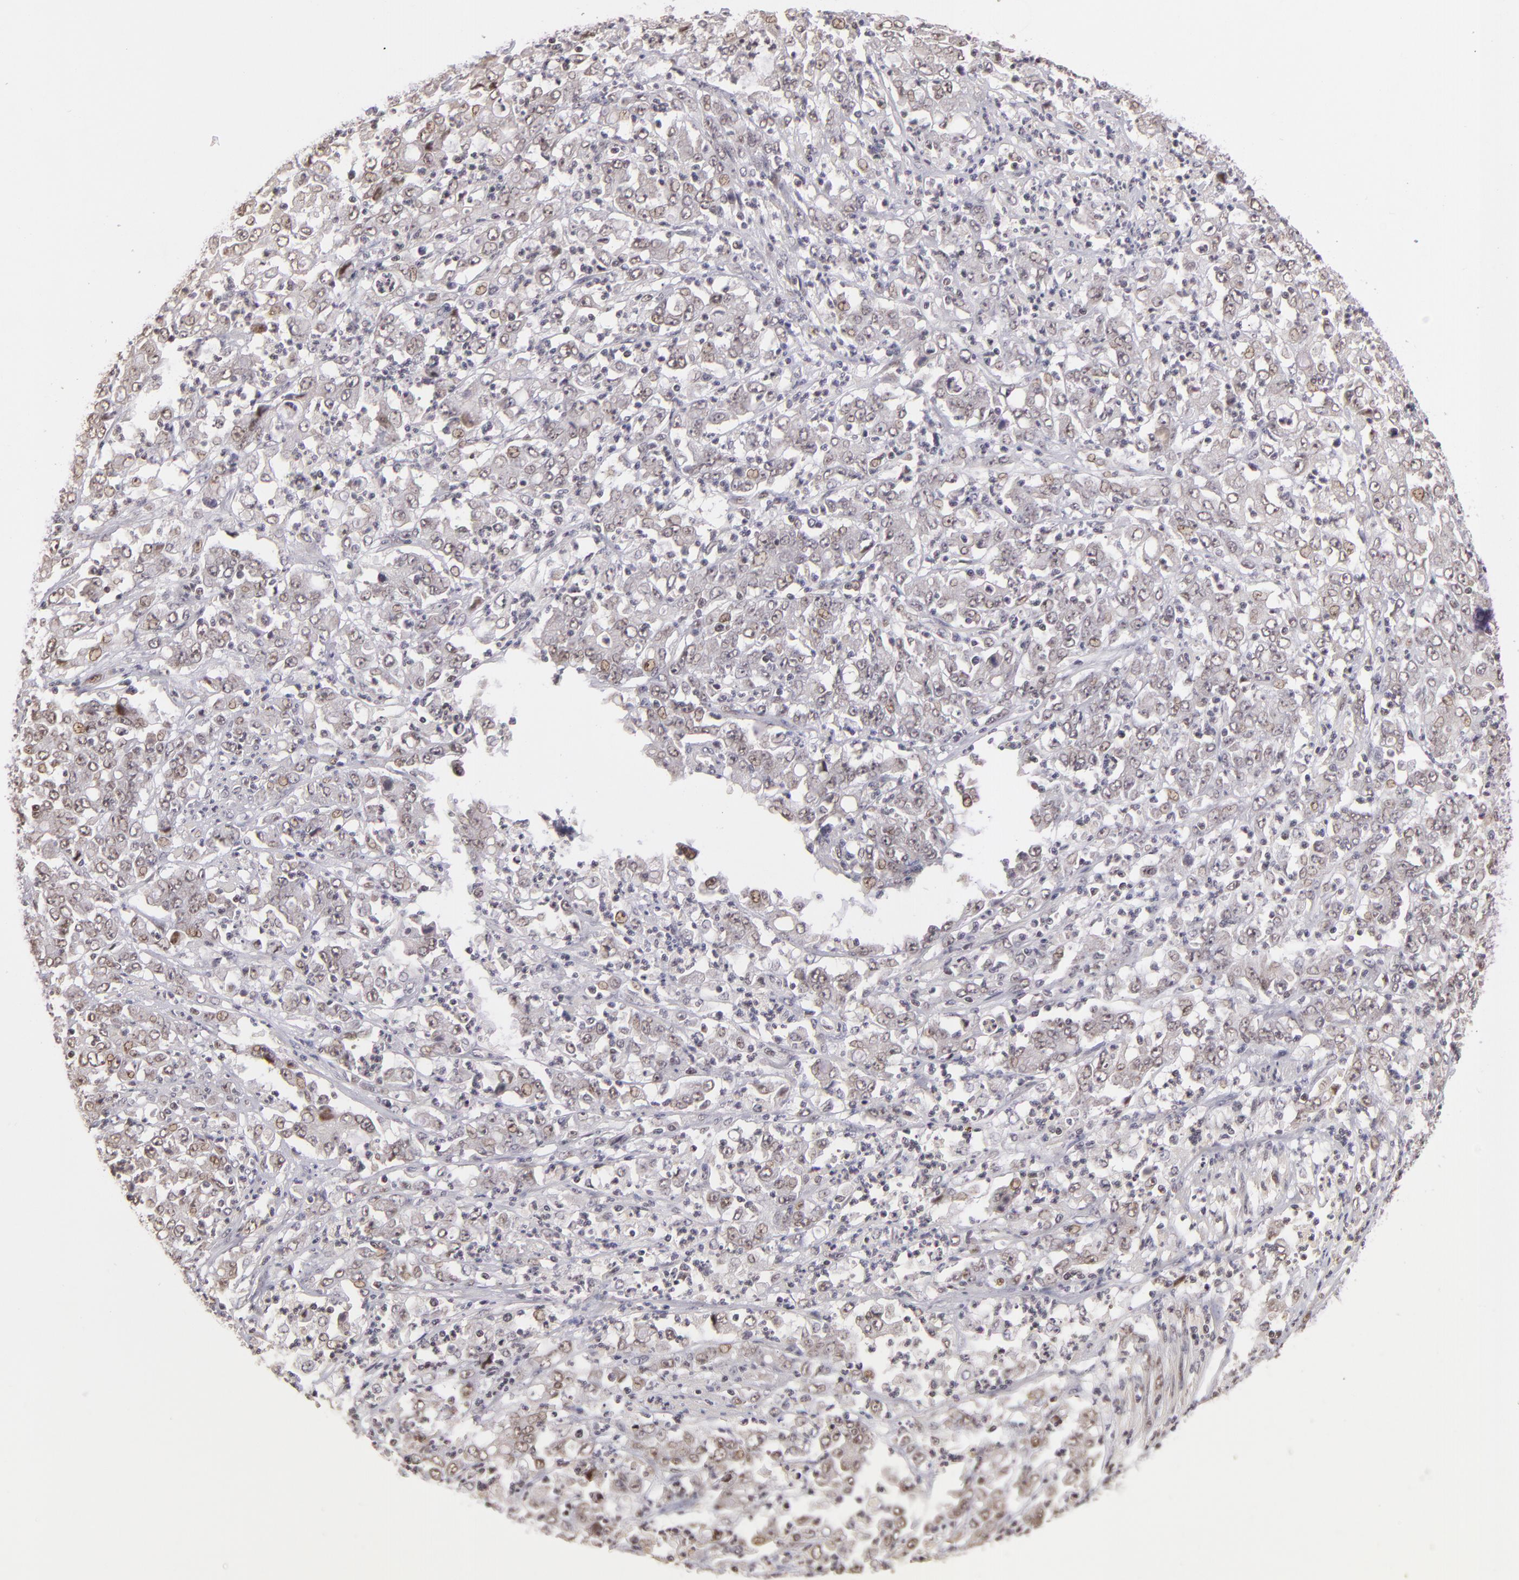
{"staining": {"intensity": "weak", "quantity": "<25%", "location": "nuclear"}, "tissue": "stomach cancer", "cell_type": "Tumor cells", "image_type": "cancer", "snomed": [{"axis": "morphology", "description": "Adenocarcinoma, NOS"}, {"axis": "topography", "description": "Stomach, lower"}], "caption": "A high-resolution photomicrograph shows IHC staining of adenocarcinoma (stomach), which reveals no significant staining in tumor cells. The staining was performed using DAB to visualize the protein expression in brown, while the nuclei were stained in blue with hematoxylin (Magnification: 20x).", "gene": "RARB", "patient": {"sex": "female", "age": 71}}